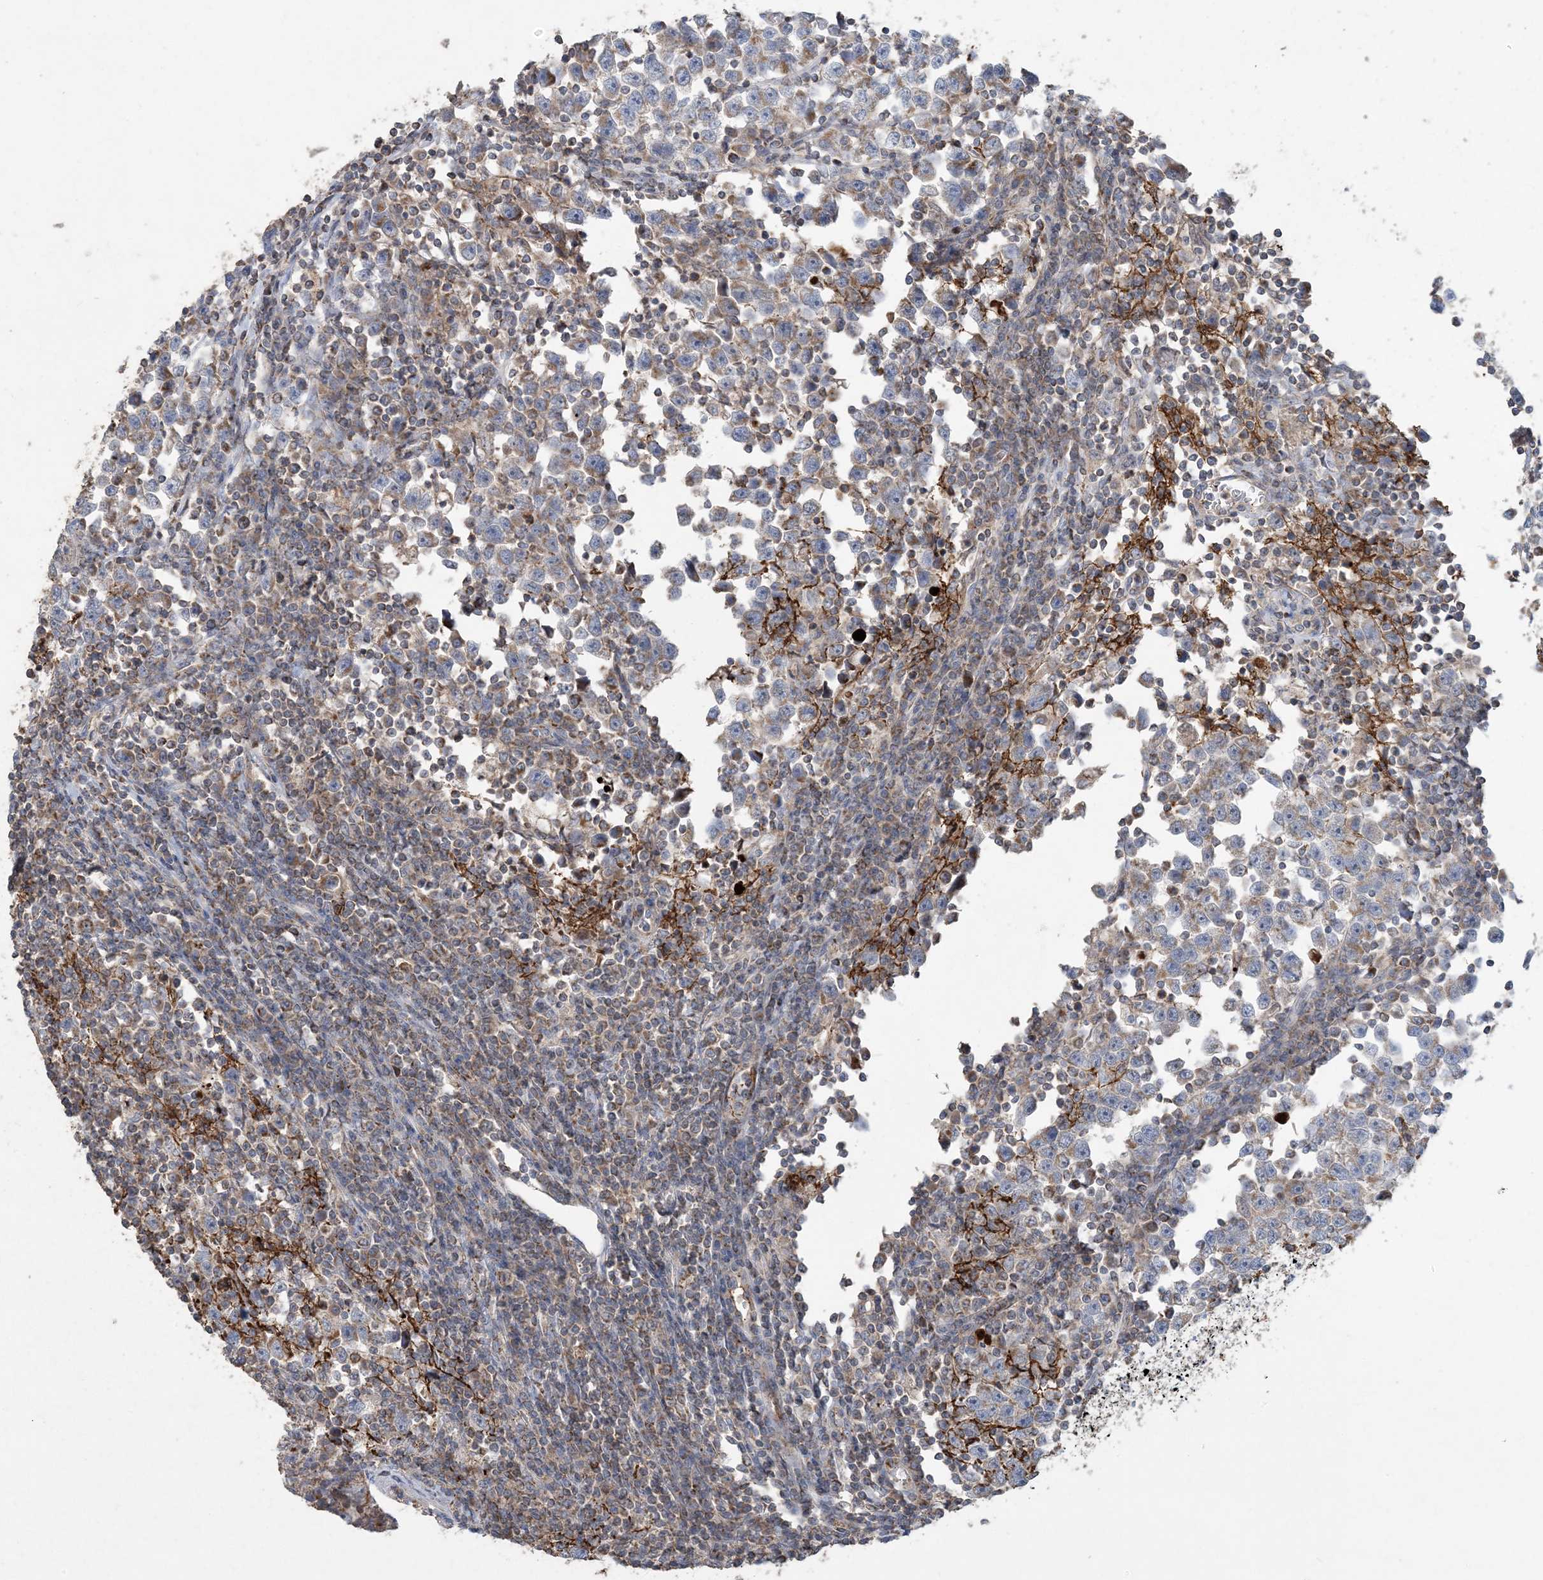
{"staining": {"intensity": "weak", "quantity": ">75%", "location": "cytoplasmic/membranous"}, "tissue": "testis cancer", "cell_type": "Tumor cells", "image_type": "cancer", "snomed": [{"axis": "morphology", "description": "Normal tissue, NOS"}, {"axis": "morphology", "description": "Seminoma, NOS"}, {"axis": "topography", "description": "Testis"}], "caption": "Testis cancer (seminoma) stained with a brown dye demonstrates weak cytoplasmic/membranous positive expression in approximately >75% of tumor cells.", "gene": "ECHDC1", "patient": {"sex": "male", "age": 43}}